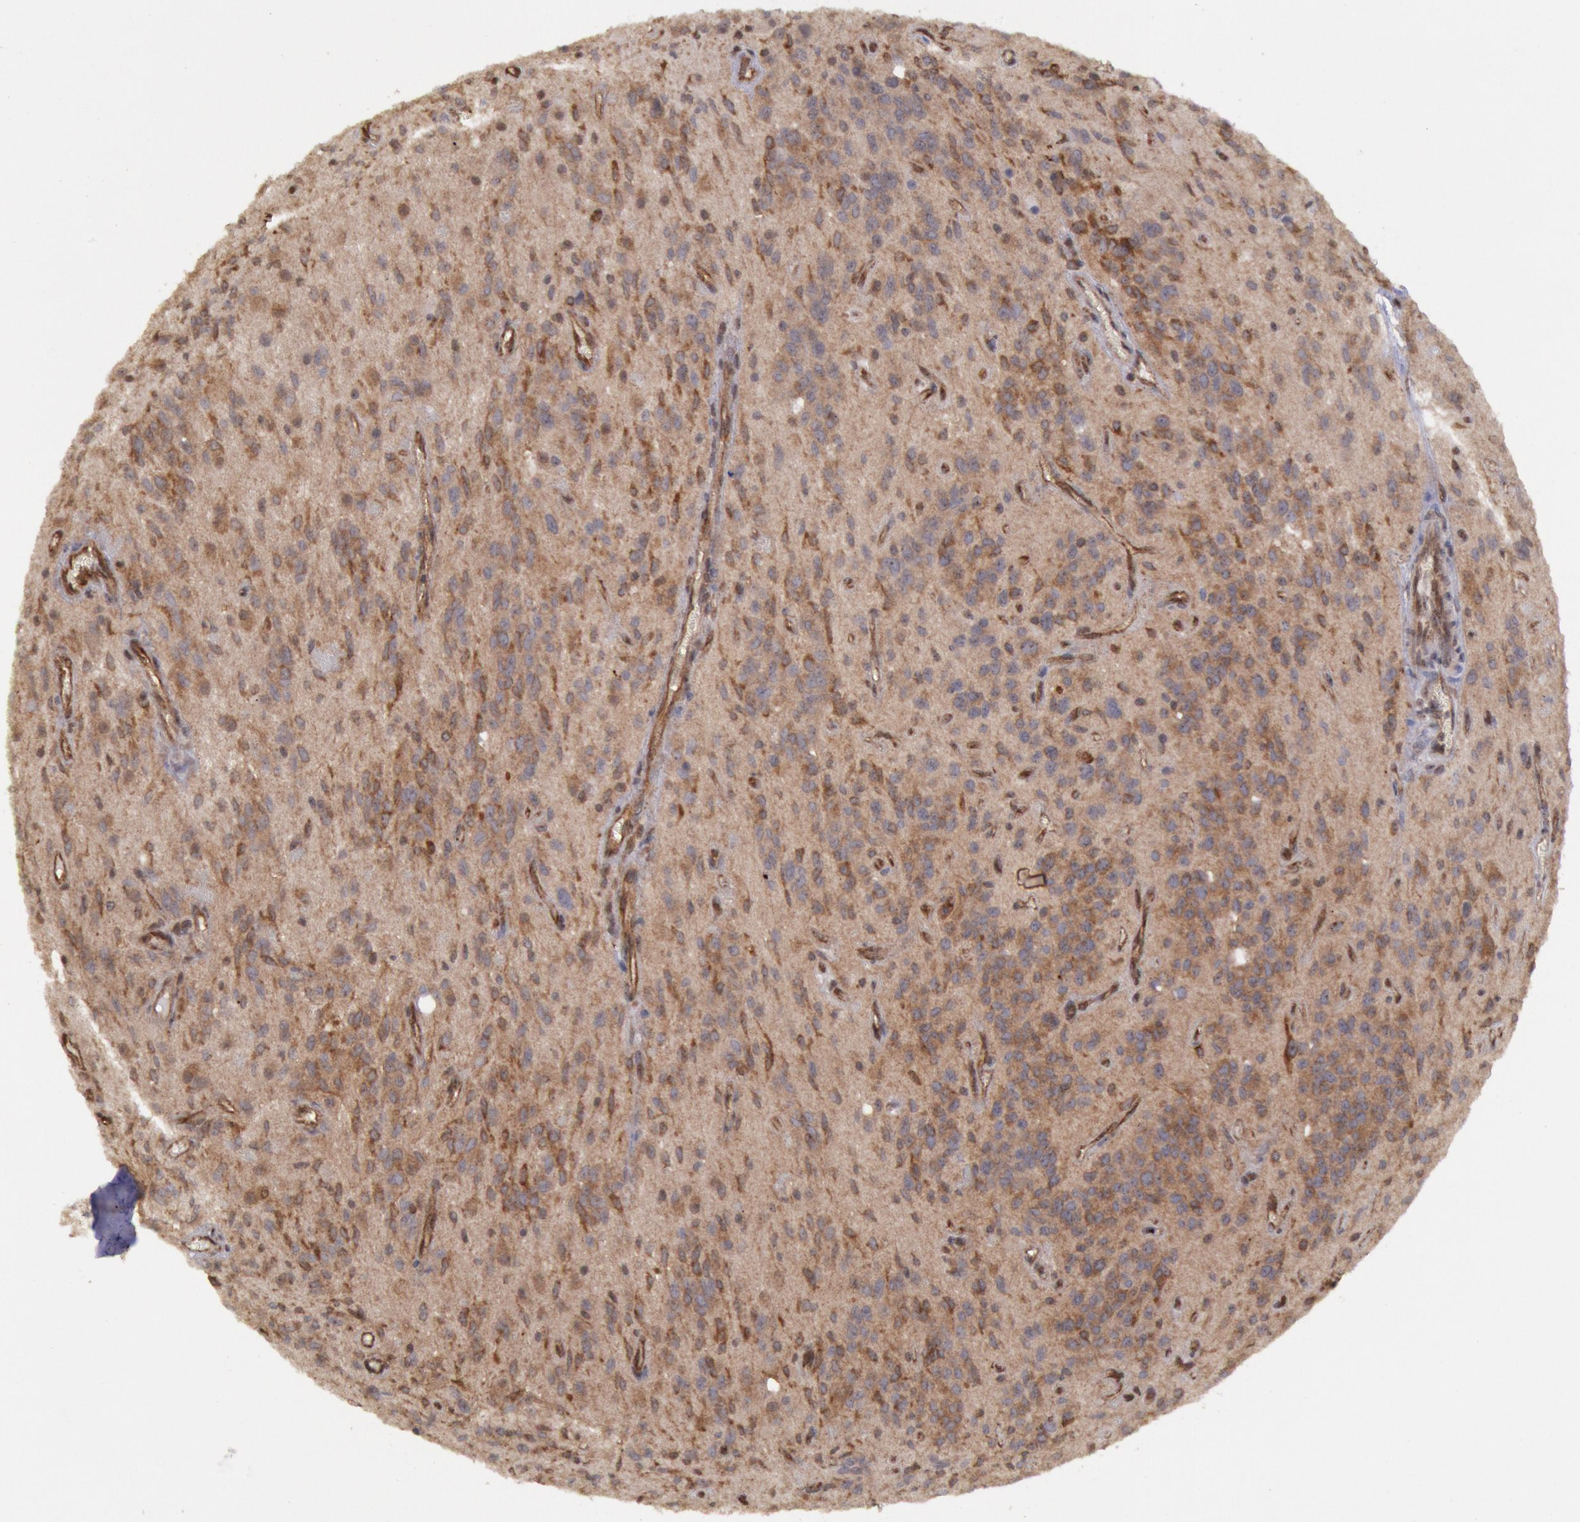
{"staining": {"intensity": "moderate", "quantity": "25%-75%", "location": "cytoplasmic/membranous"}, "tissue": "glioma", "cell_type": "Tumor cells", "image_type": "cancer", "snomed": [{"axis": "morphology", "description": "Glioma, malignant, Low grade"}, {"axis": "topography", "description": "Brain"}], "caption": "Immunohistochemistry staining of malignant glioma (low-grade), which demonstrates medium levels of moderate cytoplasmic/membranous staining in about 25%-75% of tumor cells indicating moderate cytoplasmic/membranous protein staining. The staining was performed using DAB (brown) for protein detection and nuclei were counterstained in hematoxylin (blue).", "gene": "STX17", "patient": {"sex": "female", "age": 15}}